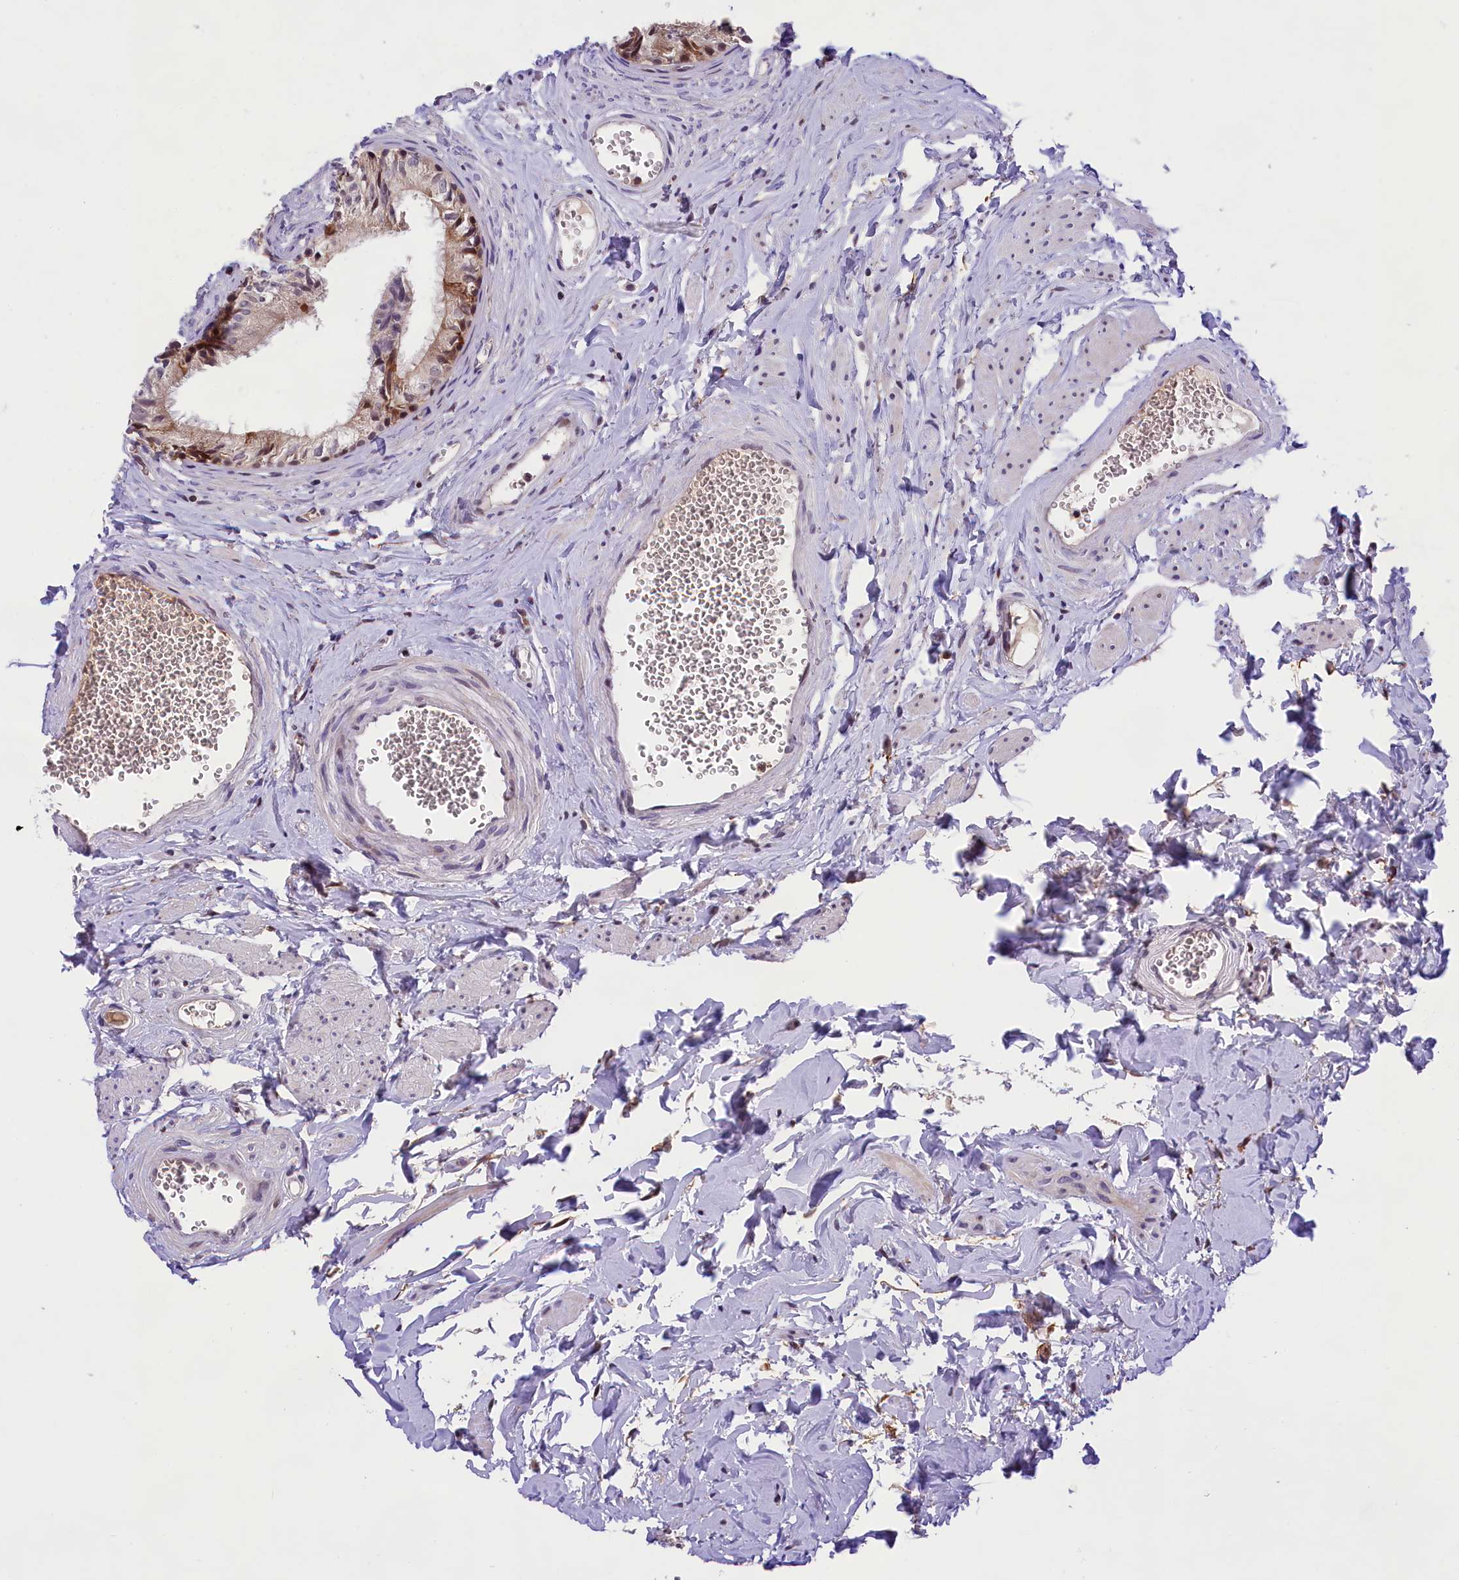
{"staining": {"intensity": "moderate", "quantity": "<25%", "location": "cytoplasmic/membranous"}, "tissue": "epididymis", "cell_type": "Glandular cells", "image_type": "normal", "snomed": [{"axis": "morphology", "description": "Normal tissue, NOS"}, {"axis": "topography", "description": "Epididymis"}], "caption": "A high-resolution micrograph shows IHC staining of normal epididymis, which reveals moderate cytoplasmic/membranous expression in approximately <25% of glandular cells. The staining was performed using DAB (3,3'-diaminobenzidine), with brown indicating positive protein expression. Nuclei are stained blue with hematoxylin.", "gene": "FBXO45", "patient": {"sex": "male", "age": 36}}